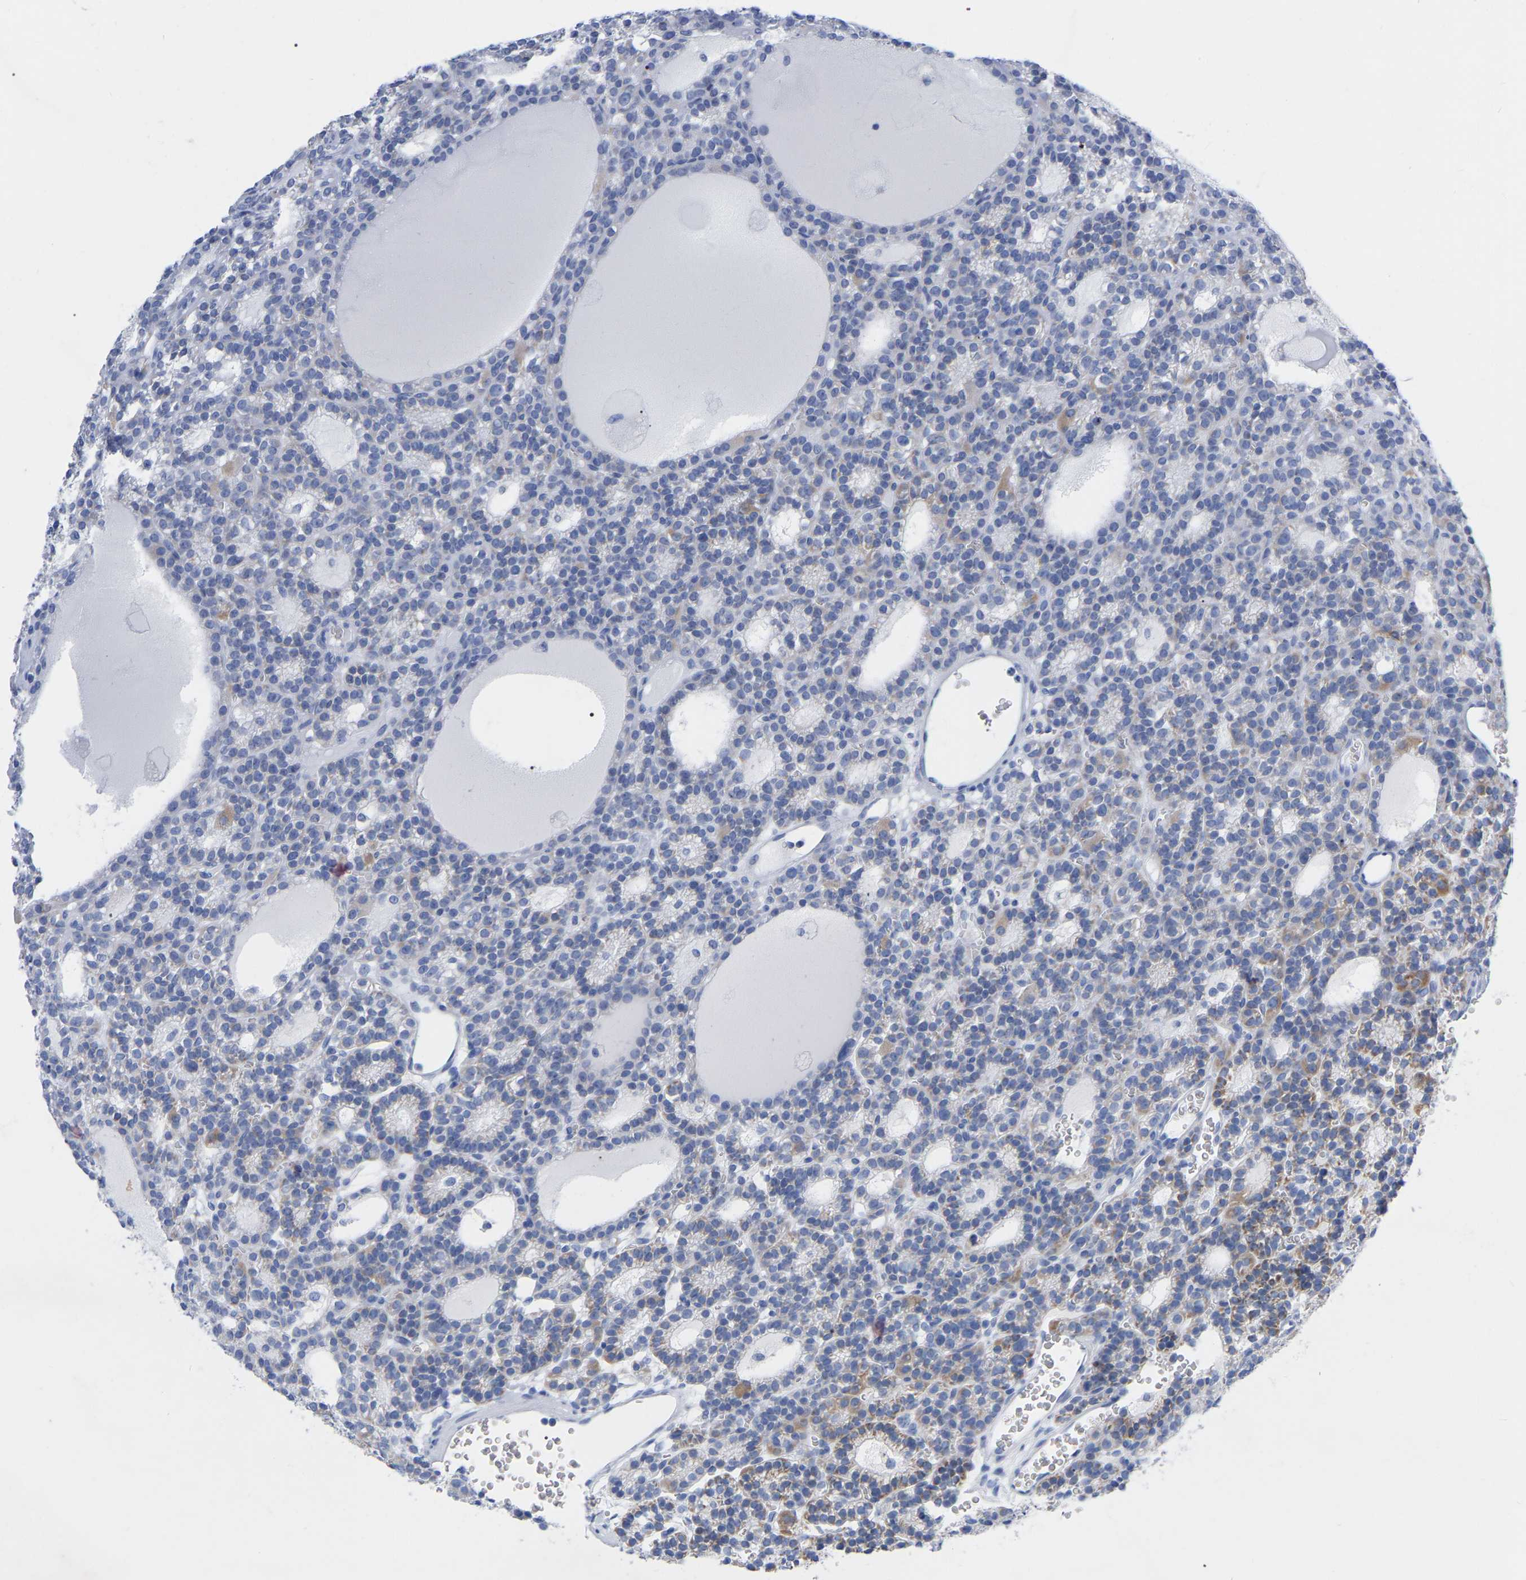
{"staining": {"intensity": "weak", "quantity": "<25%", "location": "cytoplasmic/membranous"}, "tissue": "parathyroid gland", "cell_type": "Glandular cells", "image_type": "normal", "snomed": [{"axis": "morphology", "description": "Normal tissue, NOS"}, {"axis": "morphology", "description": "Adenoma, NOS"}, {"axis": "topography", "description": "Parathyroid gland"}], "caption": "The image displays no significant positivity in glandular cells of parathyroid gland. The staining is performed using DAB (3,3'-diaminobenzidine) brown chromogen with nuclei counter-stained in using hematoxylin.", "gene": "ZNF629", "patient": {"sex": "female", "age": 58}}